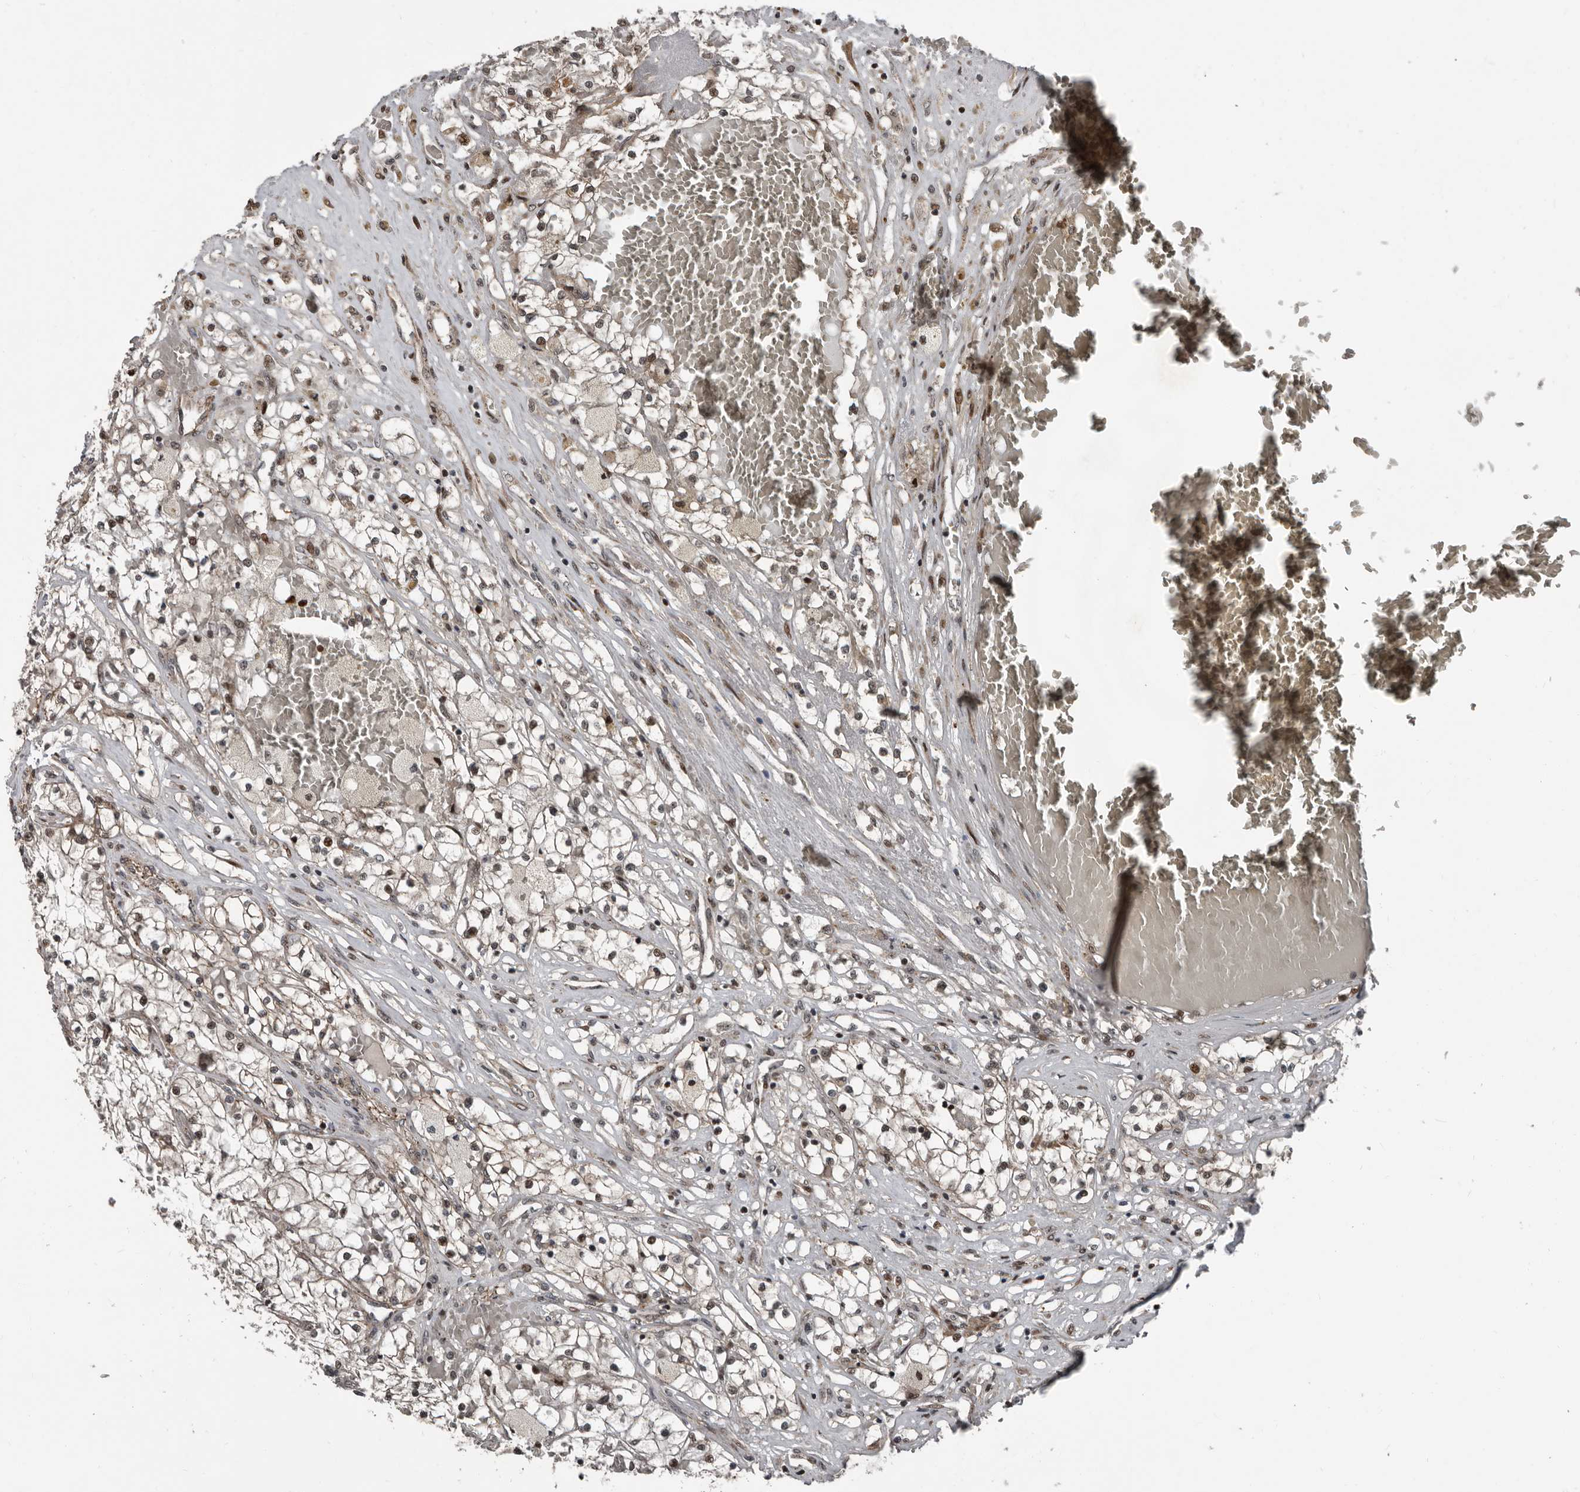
{"staining": {"intensity": "strong", "quantity": "25%-75%", "location": "cytoplasmic/membranous,nuclear"}, "tissue": "renal cancer", "cell_type": "Tumor cells", "image_type": "cancer", "snomed": [{"axis": "morphology", "description": "Normal tissue, NOS"}, {"axis": "morphology", "description": "Adenocarcinoma, NOS"}, {"axis": "topography", "description": "Kidney"}], "caption": "Immunohistochemical staining of renal adenocarcinoma reveals strong cytoplasmic/membranous and nuclear protein staining in about 25%-75% of tumor cells.", "gene": "CHD1L", "patient": {"sex": "male", "age": 68}}